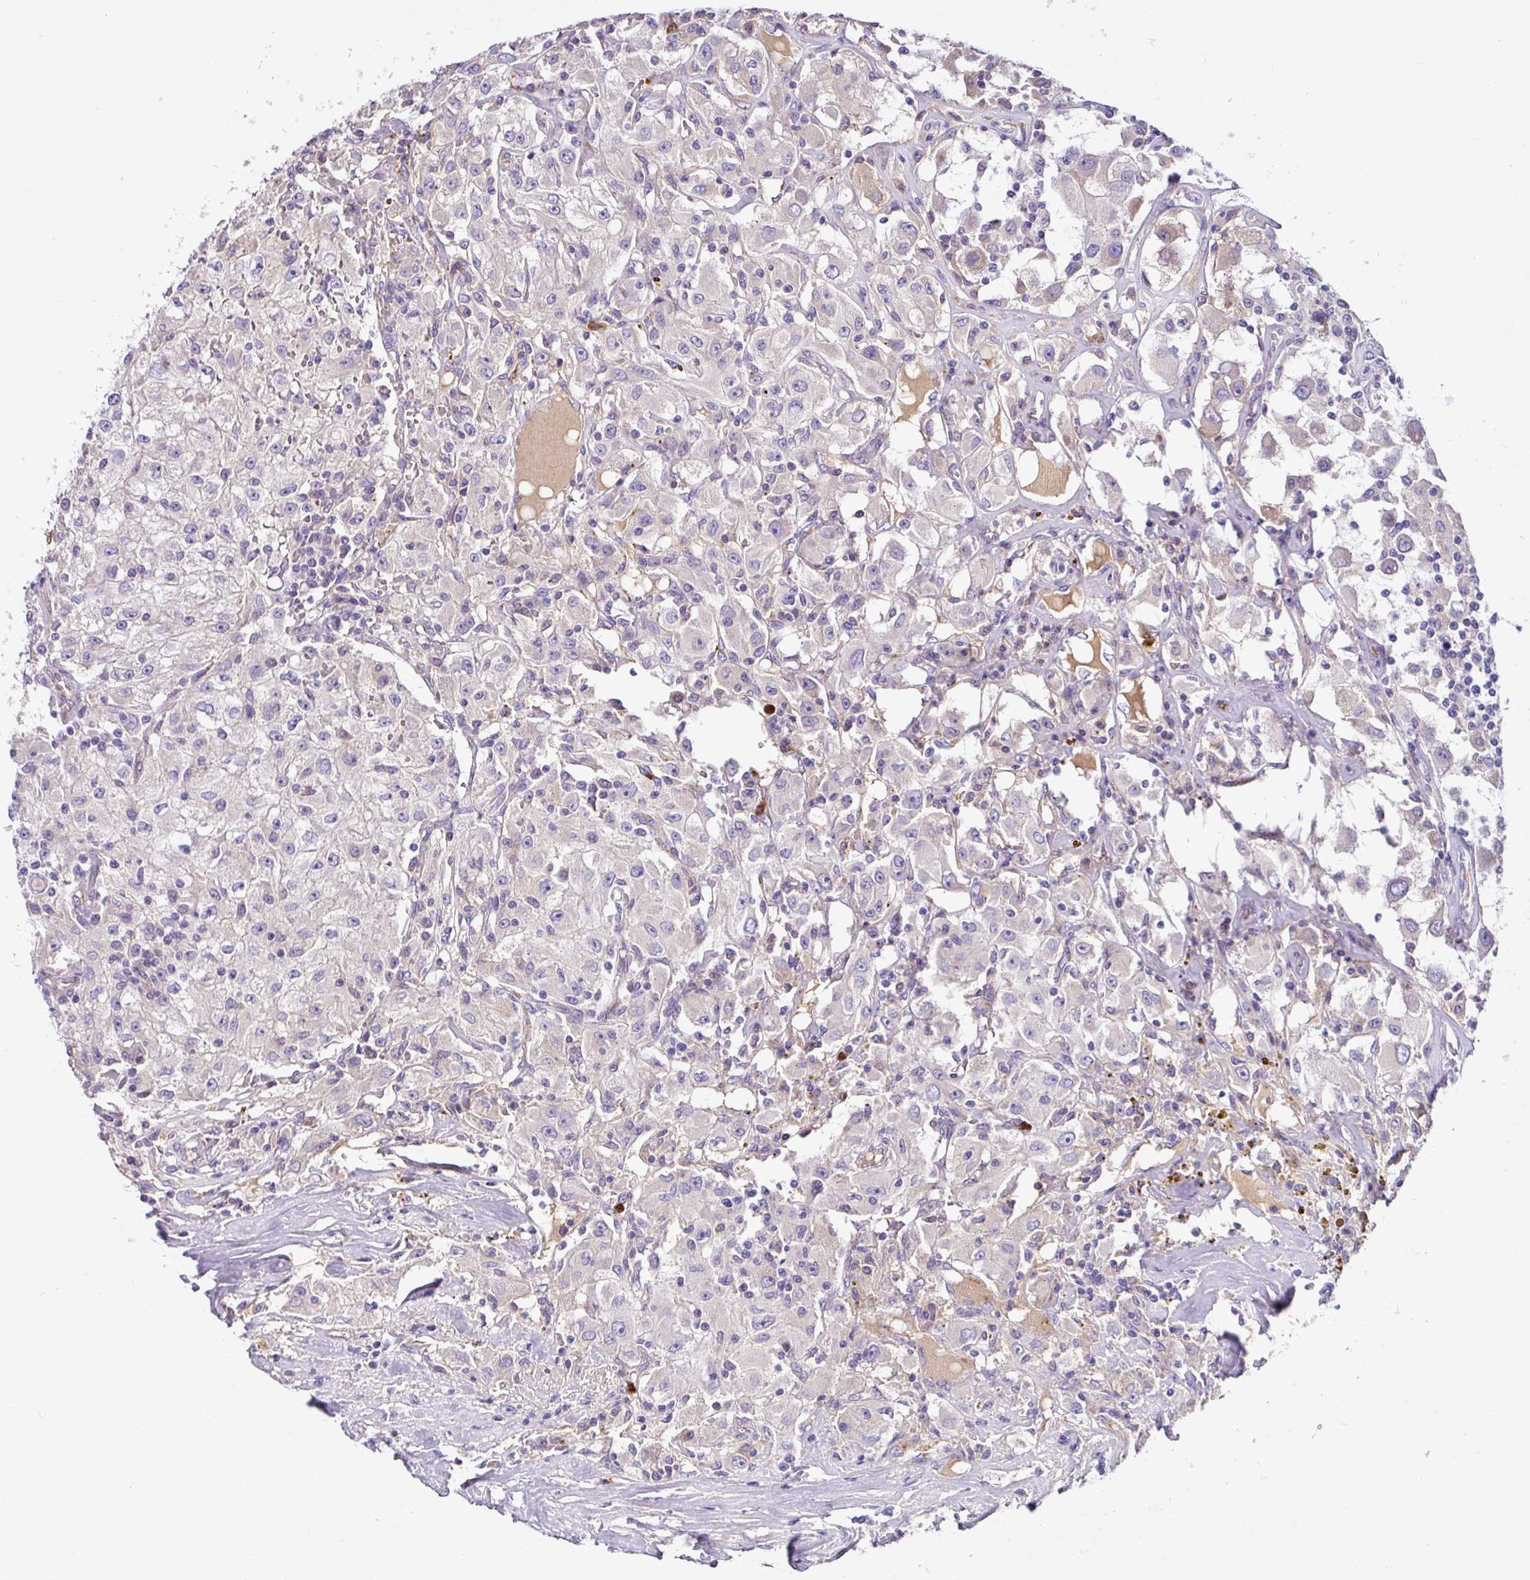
{"staining": {"intensity": "negative", "quantity": "none", "location": "none"}, "tissue": "renal cancer", "cell_type": "Tumor cells", "image_type": "cancer", "snomed": [{"axis": "morphology", "description": "Adenocarcinoma, NOS"}, {"axis": "topography", "description": "Kidney"}], "caption": "There is no significant positivity in tumor cells of renal cancer (adenocarcinoma).", "gene": "CRISP3", "patient": {"sex": "female", "age": 67}}